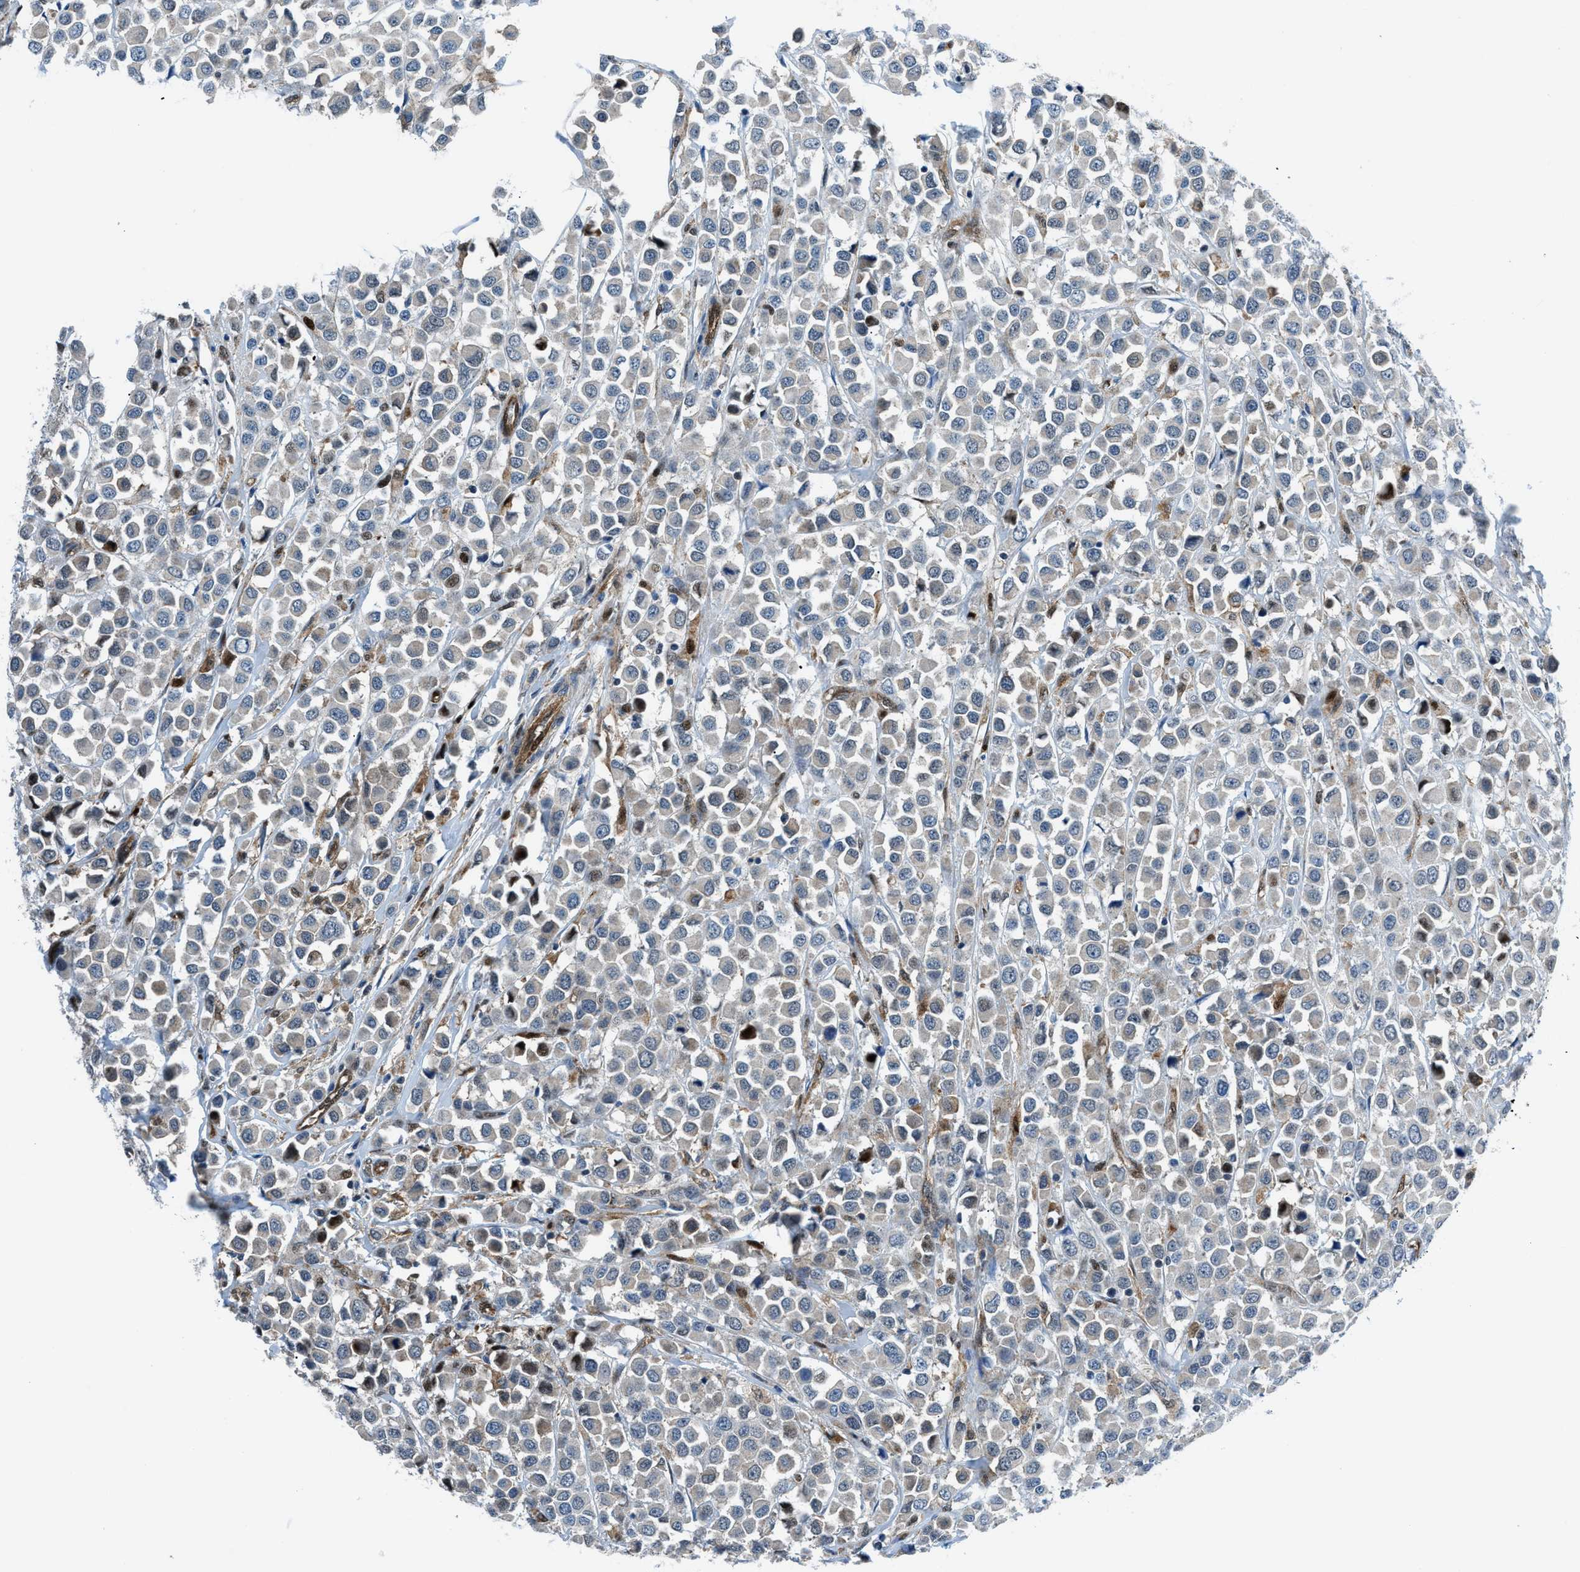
{"staining": {"intensity": "weak", "quantity": ">75%", "location": "cytoplasmic/membranous,nuclear"}, "tissue": "breast cancer", "cell_type": "Tumor cells", "image_type": "cancer", "snomed": [{"axis": "morphology", "description": "Duct carcinoma"}, {"axis": "topography", "description": "Breast"}], "caption": "IHC of human breast cancer (infiltrating ductal carcinoma) demonstrates low levels of weak cytoplasmic/membranous and nuclear staining in approximately >75% of tumor cells.", "gene": "YWHAE", "patient": {"sex": "female", "age": 61}}